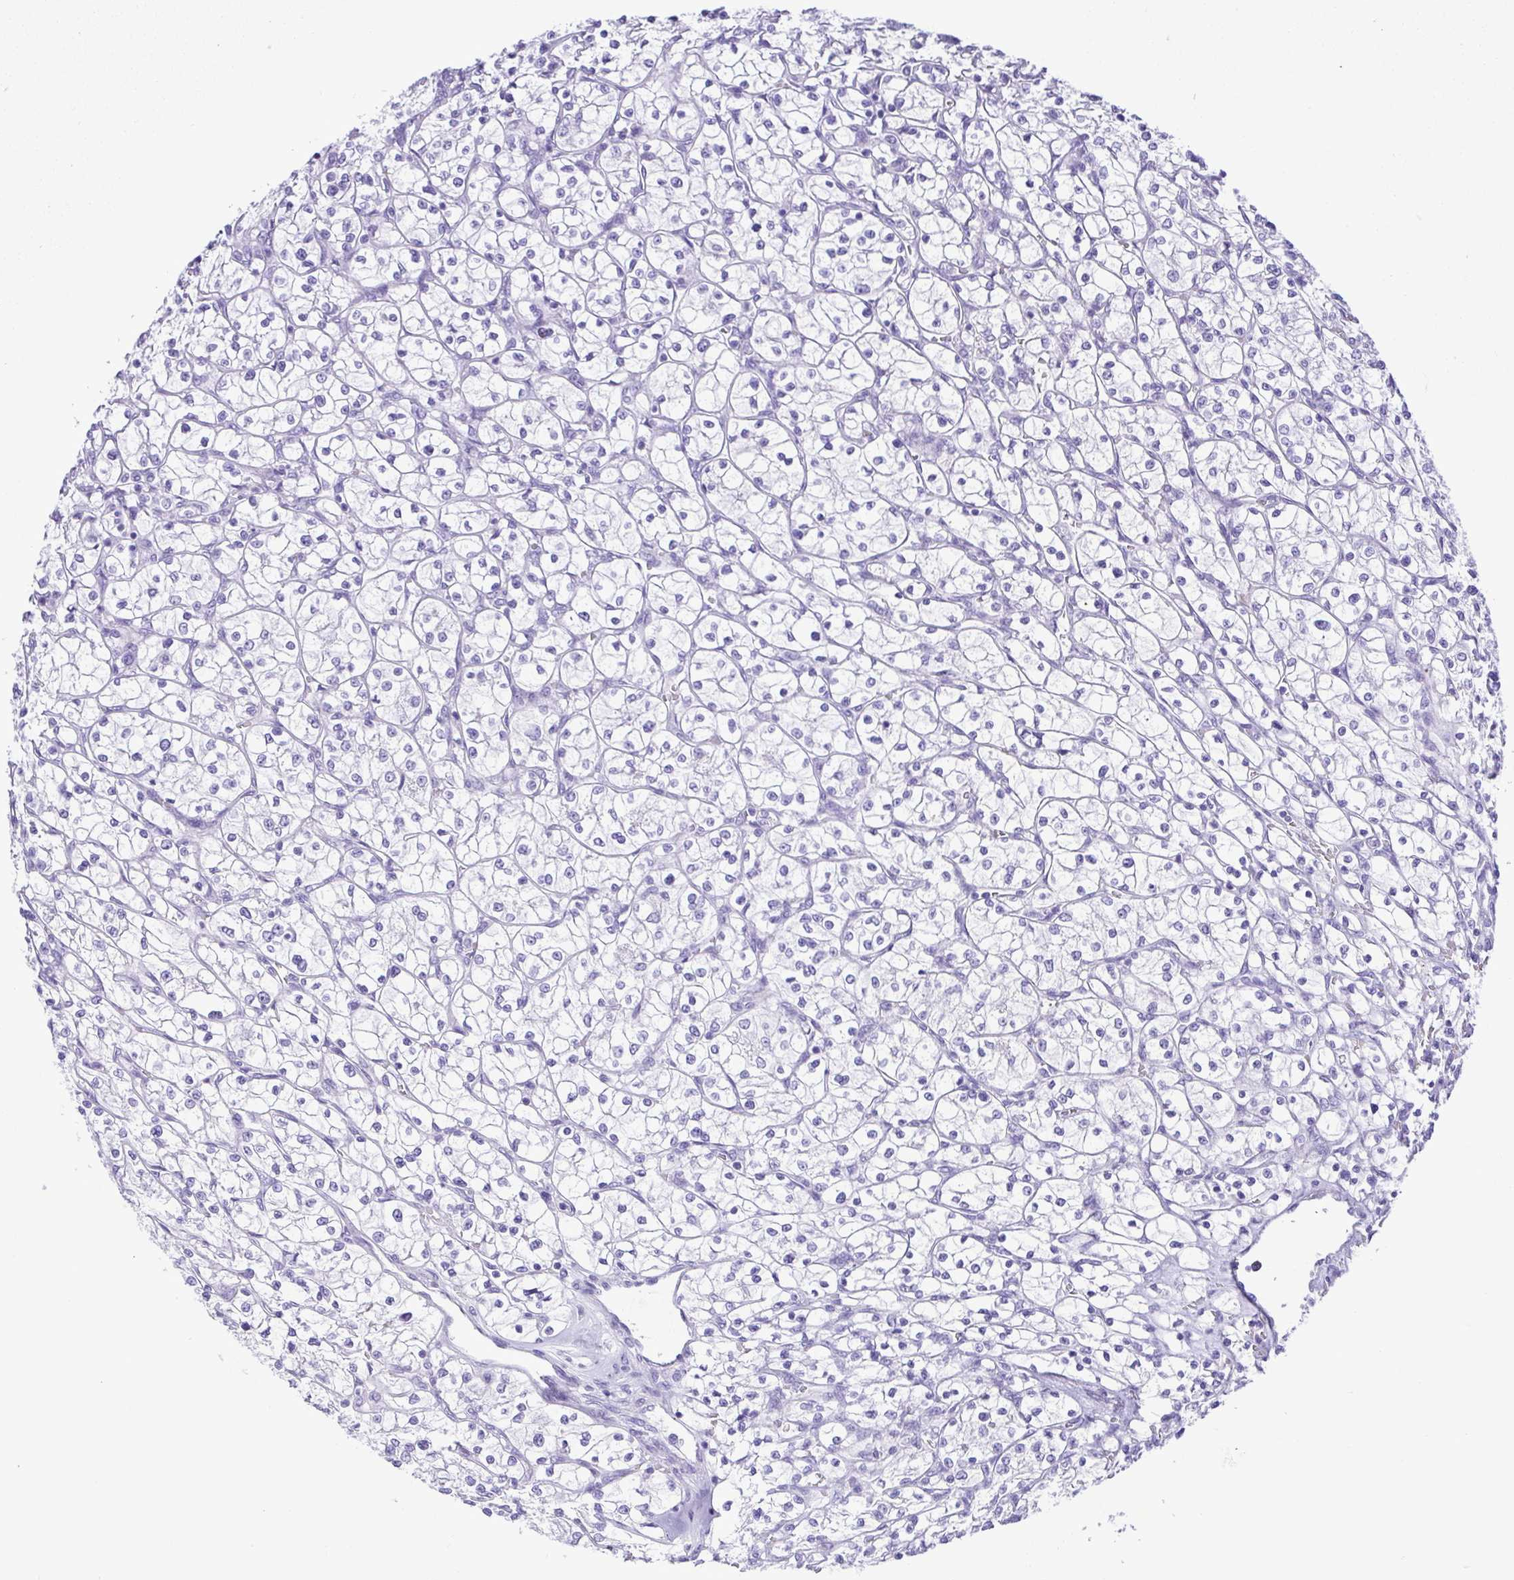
{"staining": {"intensity": "negative", "quantity": "none", "location": "none"}, "tissue": "renal cancer", "cell_type": "Tumor cells", "image_type": "cancer", "snomed": [{"axis": "morphology", "description": "Adenocarcinoma, NOS"}, {"axis": "topography", "description": "Kidney"}], "caption": "DAB (3,3'-diaminobenzidine) immunohistochemical staining of human adenocarcinoma (renal) reveals no significant staining in tumor cells.", "gene": "CASP14", "patient": {"sex": "female", "age": 64}}